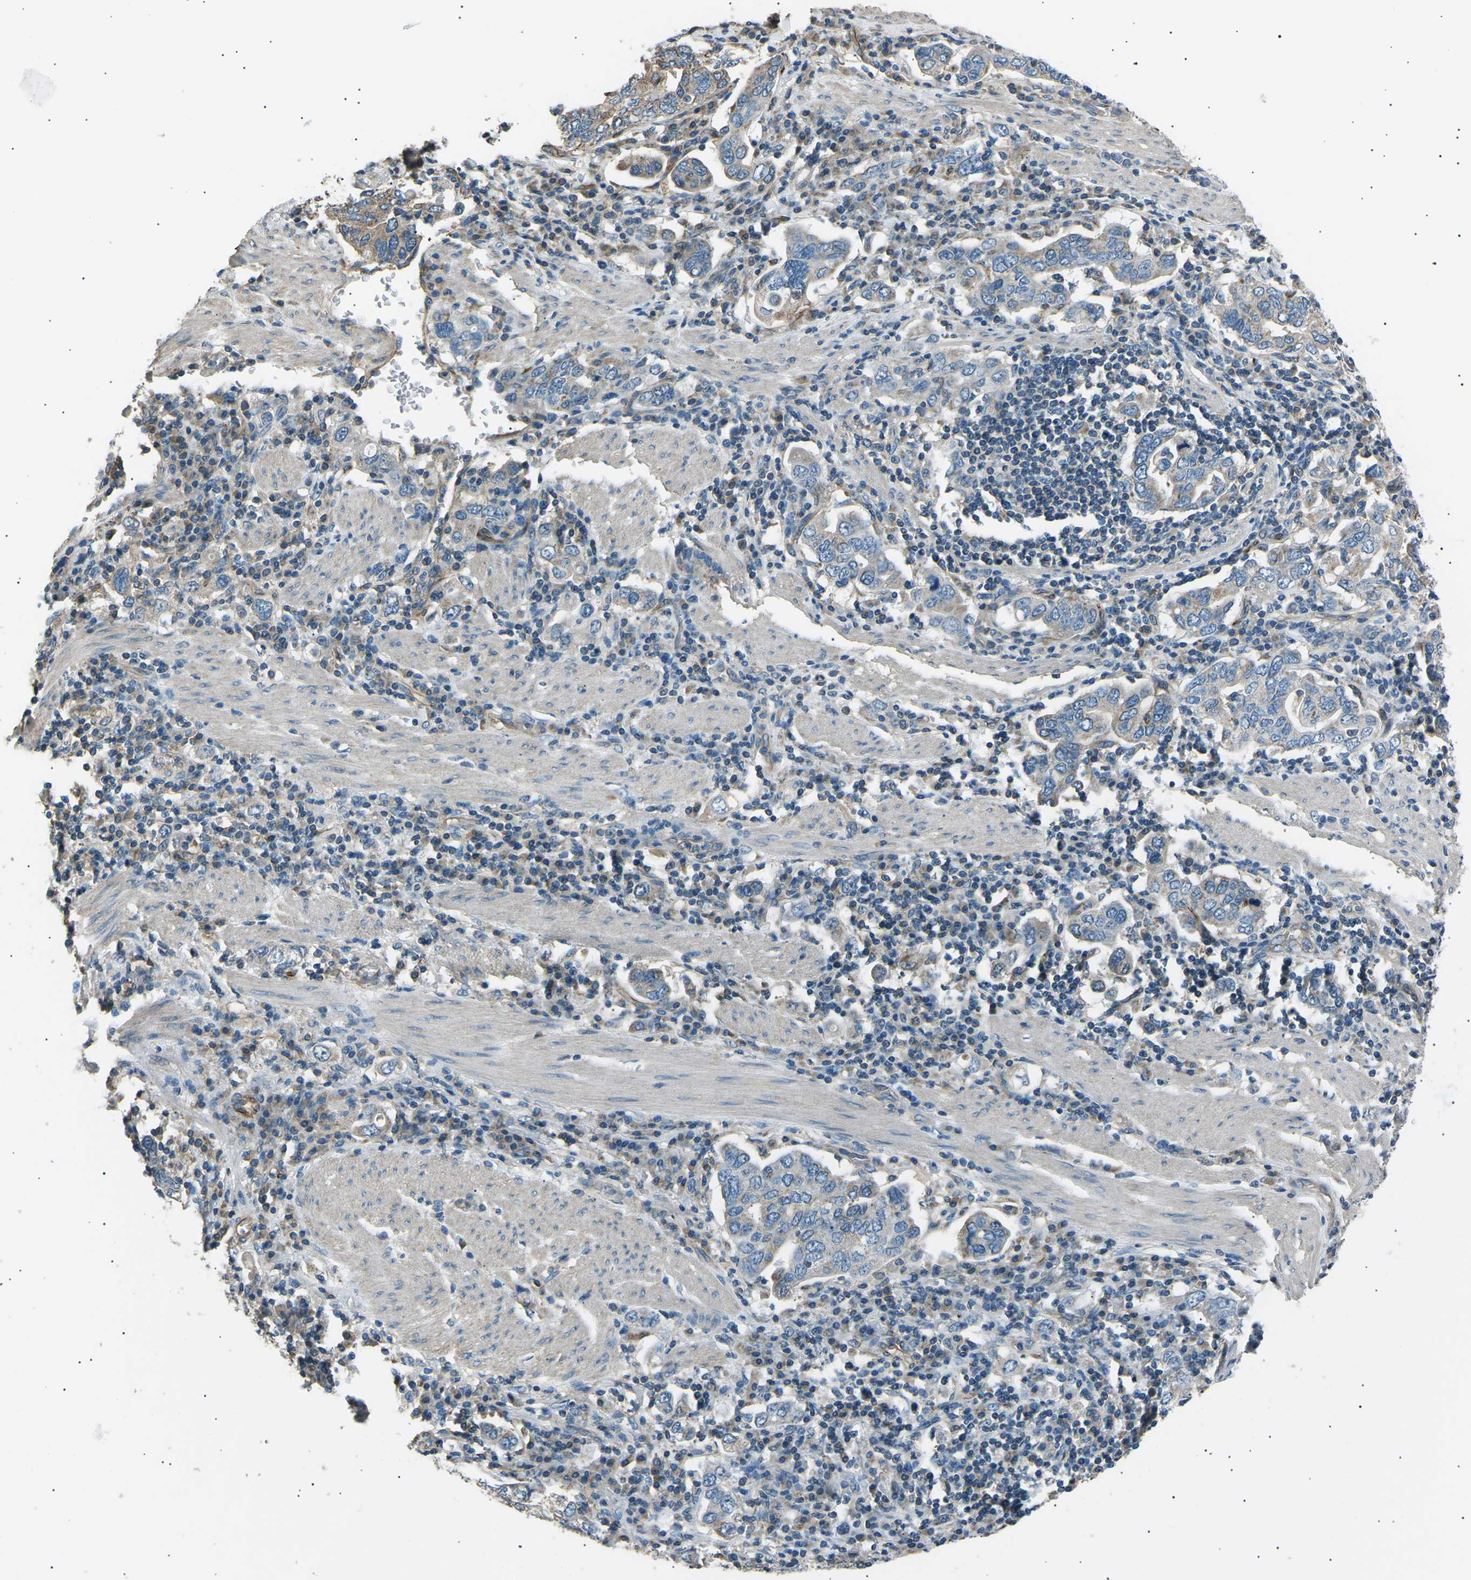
{"staining": {"intensity": "weak", "quantity": "<25%", "location": "cytoplasmic/membranous"}, "tissue": "stomach cancer", "cell_type": "Tumor cells", "image_type": "cancer", "snomed": [{"axis": "morphology", "description": "Adenocarcinoma, NOS"}, {"axis": "topography", "description": "Stomach, upper"}], "caption": "Immunohistochemistry image of neoplastic tissue: stomach cancer (adenocarcinoma) stained with DAB reveals no significant protein expression in tumor cells.", "gene": "SLK", "patient": {"sex": "male", "age": 62}}